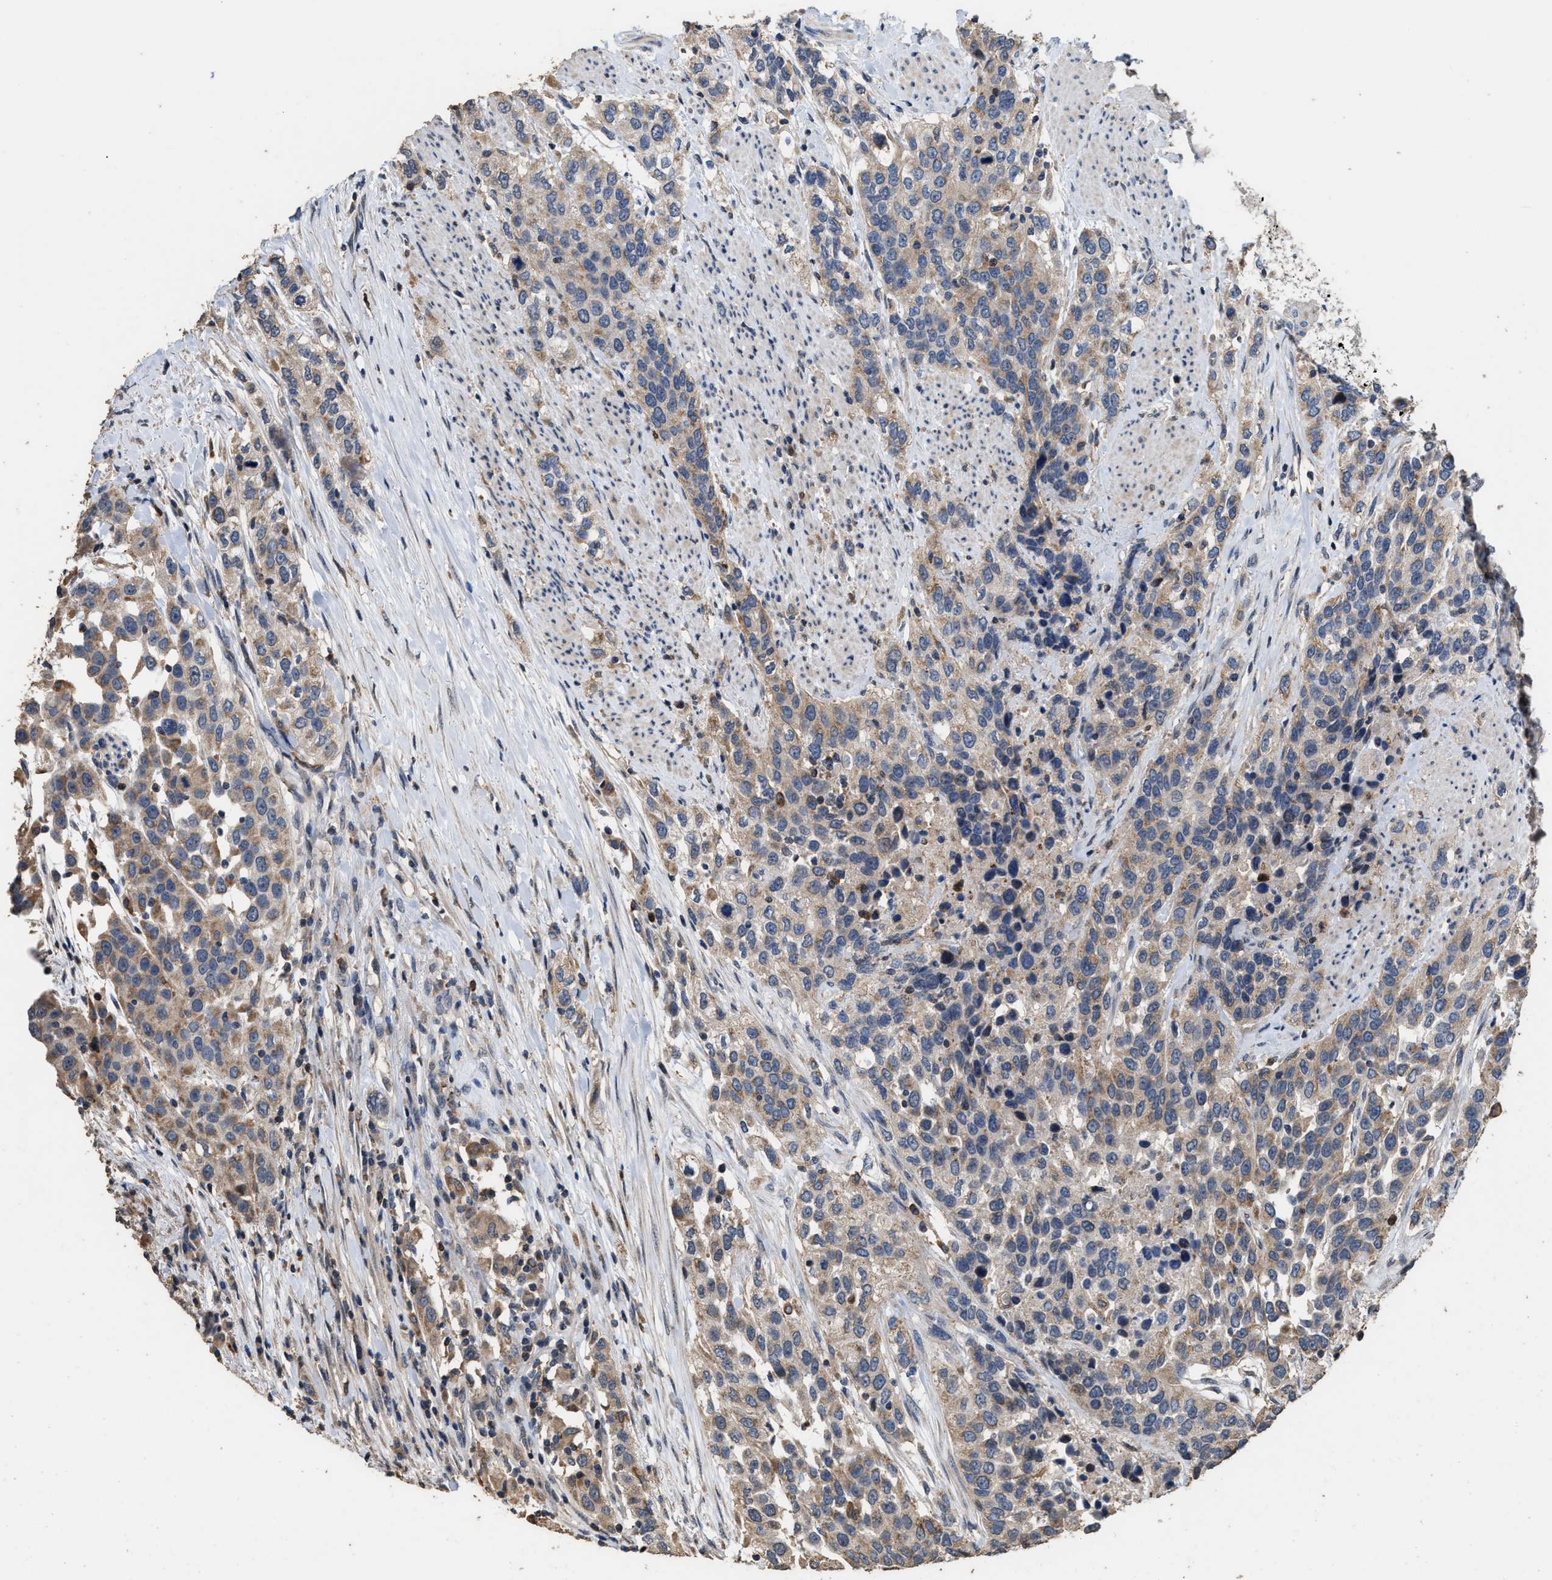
{"staining": {"intensity": "weak", "quantity": ">75%", "location": "cytoplasmic/membranous"}, "tissue": "urothelial cancer", "cell_type": "Tumor cells", "image_type": "cancer", "snomed": [{"axis": "morphology", "description": "Urothelial carcinoma, High grade"}, {"axis": "topography", "description": "Urinary bladder"}], "caption": "Approximately >75% of tumor cells in human urothelial cancer demonstrate weak cytoplasmic/membranous protein expression as visualized by brown immunohistochemical staining.", "gene": "TDRKH", "patient": {"sex": "female", "age": 80}}